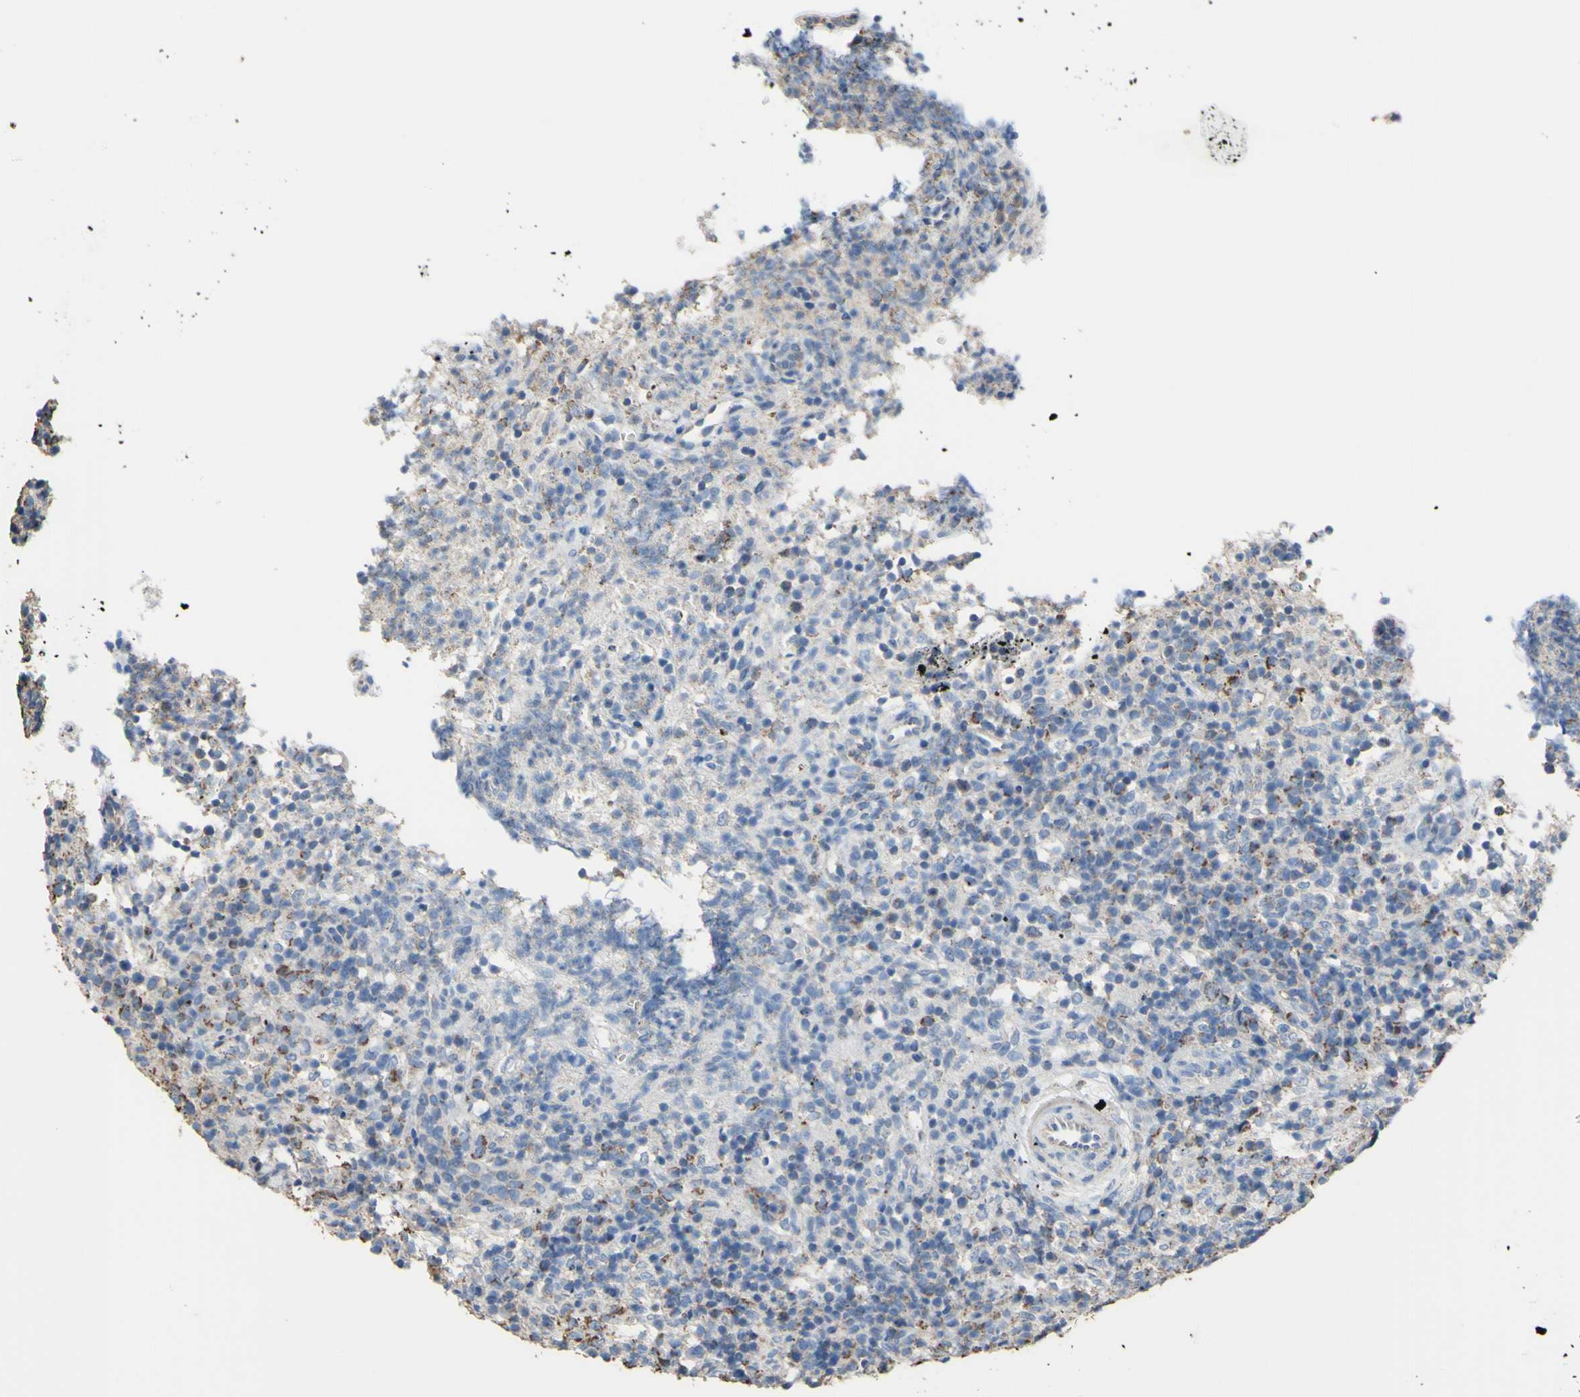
{"staining": {"intensity": "weak", "quantity": "<25%", "location": "cytoplasmic/membranous"}, "tissue": "lymphoma", "cell_type": "Tumor cells", "image_type": "cancer", "snomed": [{"axis": "morphology", "description": "Malignant lymphoma, non-Hodgkin's type, High grade"}, {"axis": "topography", "description": "Lymph node"}], "caption": "Human lymphoma stained for a protein using immunohistochemistry (IHC) shows no expression in tumor cells.", "gene": "CMKLR2", "patient": {"sex": "female", "age": 76}}